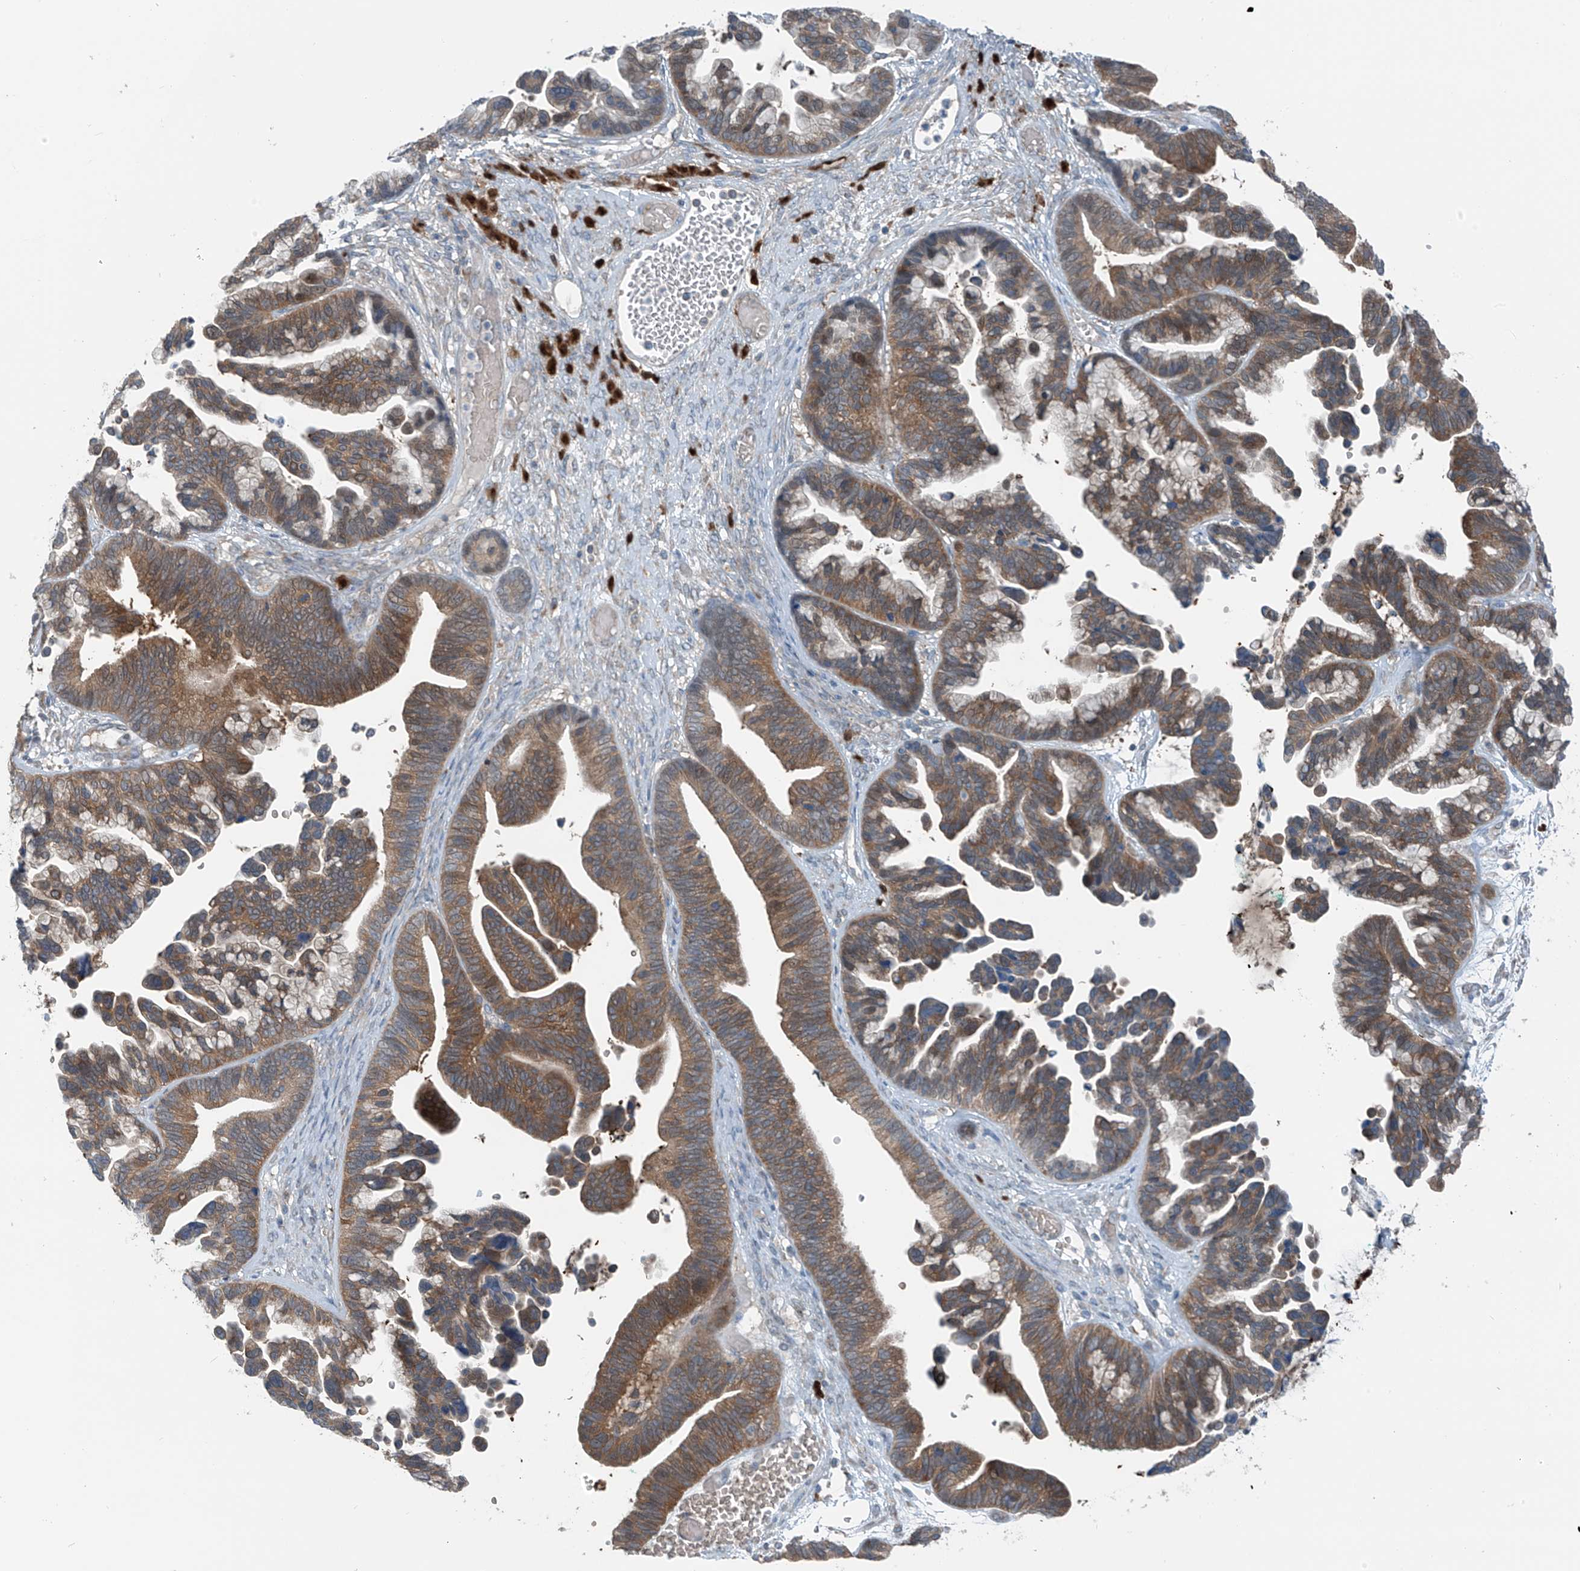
{"staining": {"intensity": "moderate", "quantity": ">75%", "location": "cytoplasmic/membranous"}, "tissue": "ovarian cancer", "cell_type": "Tumor cells", "image_type": "cancer", "snomed": [{"axis": "morphology", "description": "Cystadenocarcinoma, serous, NOS"}, {"axis": "topography", "description": "Ovary"}], "caption": "This is a micrograph of immunohistochemistry staining of serous cystadenocarcinoma (ovarian), which shows moderate expression in the cytoplasmic/membranous of tumor cells.", "gene": "SLC12A6", "patient": {"sex": "female", "age": 56}}